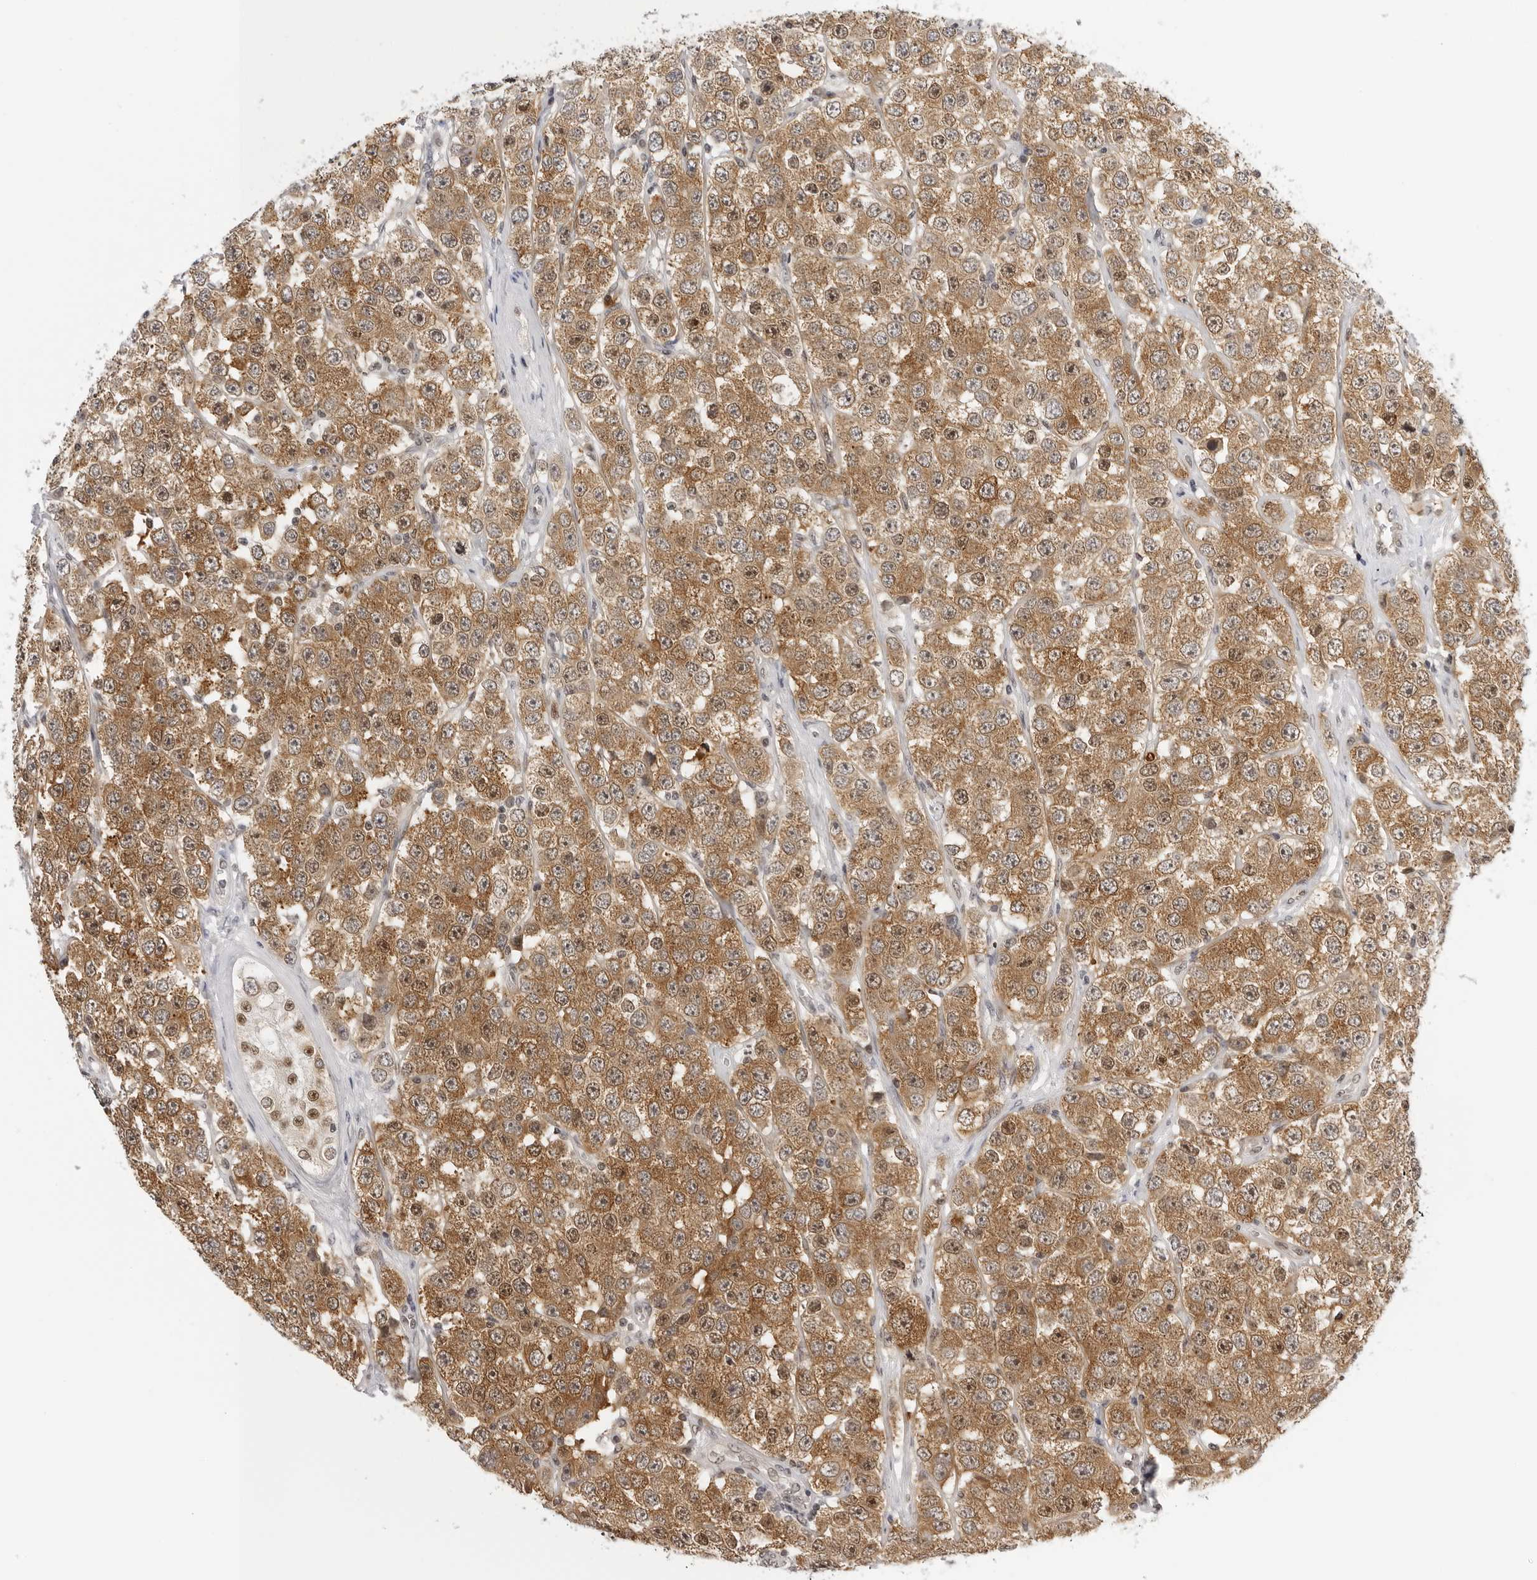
{"staining": {"intensity": "moderate", "quantity": ">75%", "location": "cytoplasmic/membranous"}, "tissue": "testis cancer", "cell_type": "Tumor cells", "image_type": "cancer", "snomed": [{"axis": "morphology", "description": "Seminoma, NOS"}, {"axis": "topography", "description": "Testis"}], "caption": "Testis seminoma stained for a protein (brown) exhibits moderate cytoplasmic/membranous positive expression in about >75% of tumor cells.", "gene": "WDR77", "patient": {"sex": "male", "age": 28}}